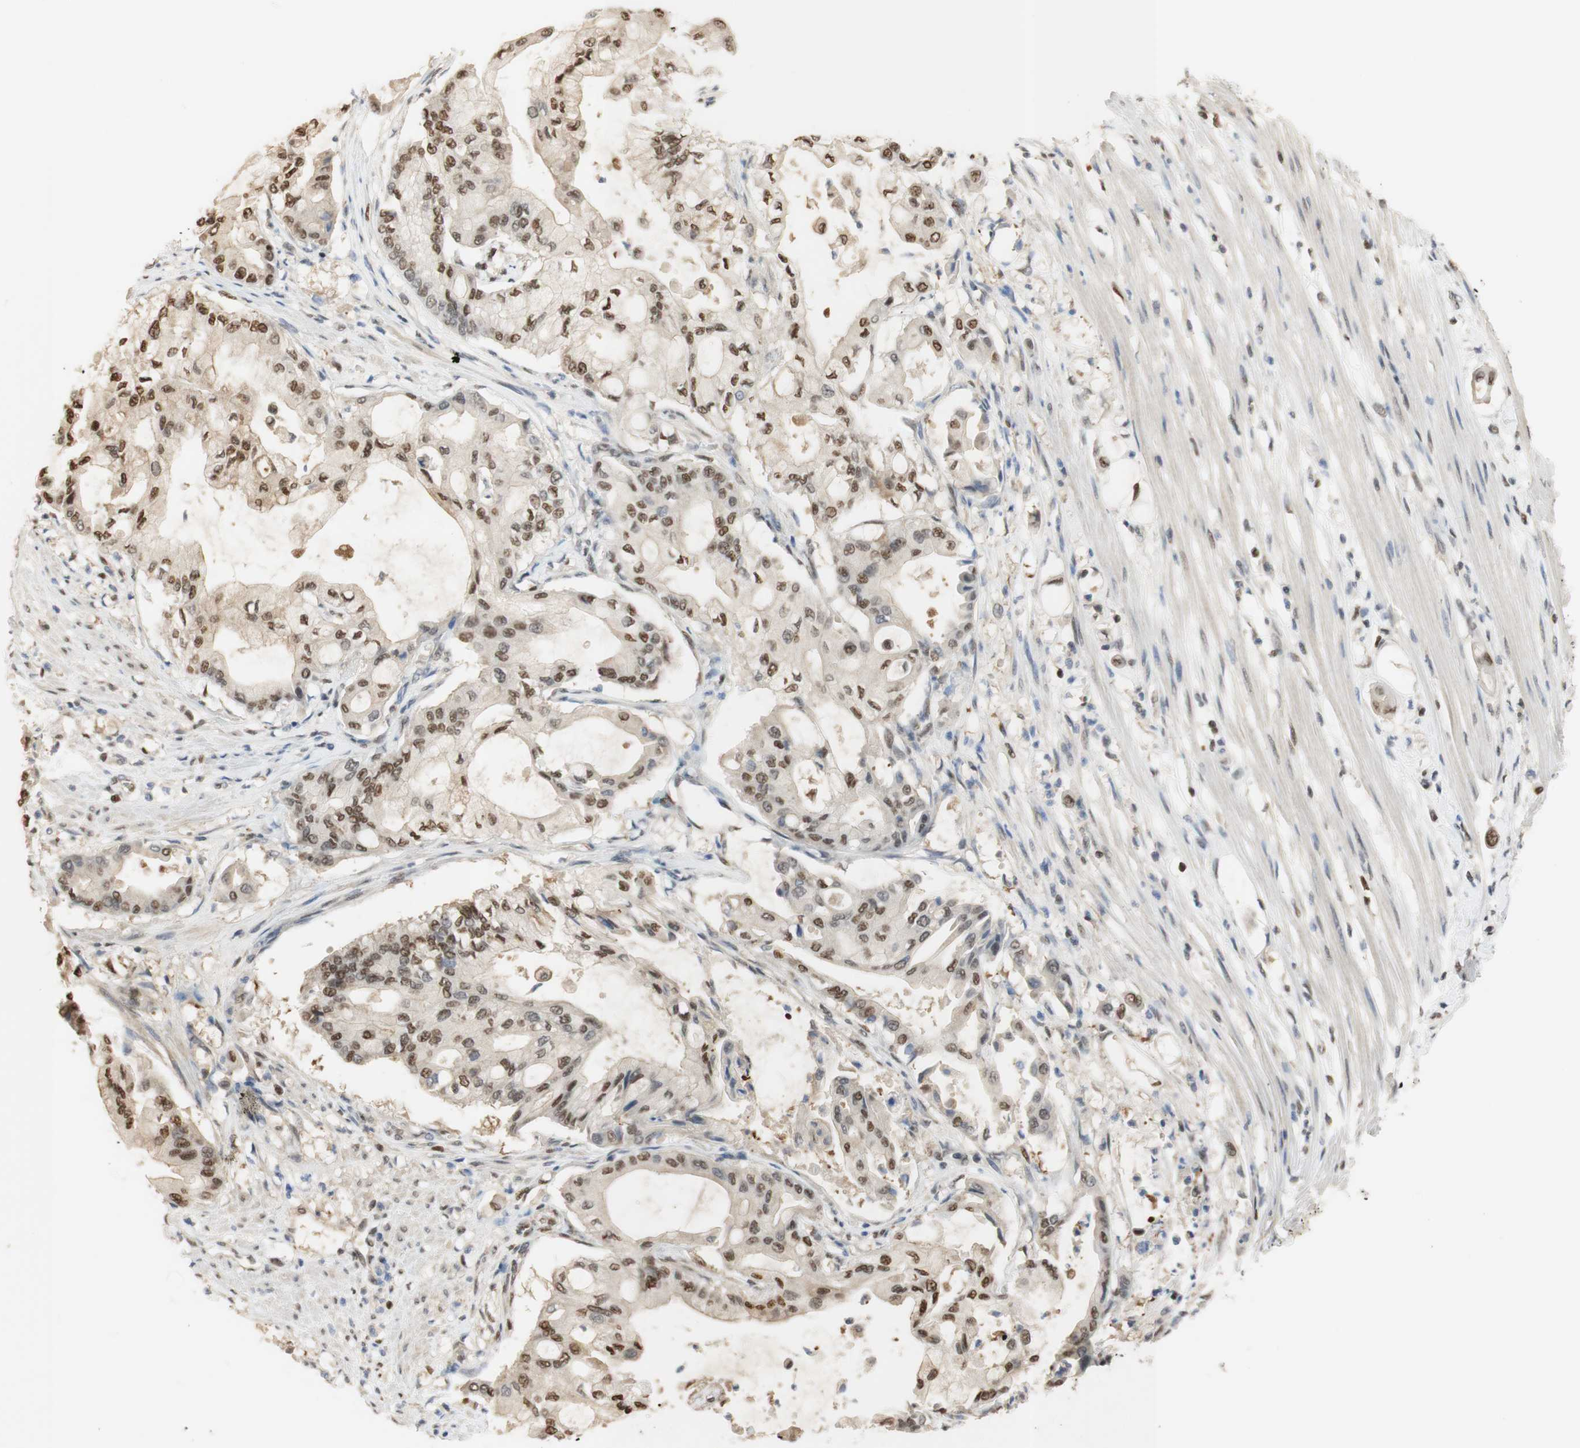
{"staining": {"intensity": "moderate", "quantity": ">75%", "location": "cytoplasmic/membranous,nuclear"}, "tissue": "pancreatic cancer", "cell_type": "Tumor cells", "image_type": "cancer", "snomed": [{"axis": "morphology", "description": "Adenocarcinoma, NOS"}, {"axis": "morphology", "description": "Adenocarcinoma, metastatic, NOS"}, {"axis": "topography", "description": "Lymph node"}, {"axis": "topography", "description": "Pancreas"}, {"axis": "topography", "description": "Duodenum"}], "caption": "Immunohistochemical staining of pancreatic adenocarcinoma shows medium levels of moderate cytoplasmic/membranous and nuclear protein positivity in about >75% of tumor cells.", "gene": "NAP1L4", "patient": {"sex": "female", "age": 64}}